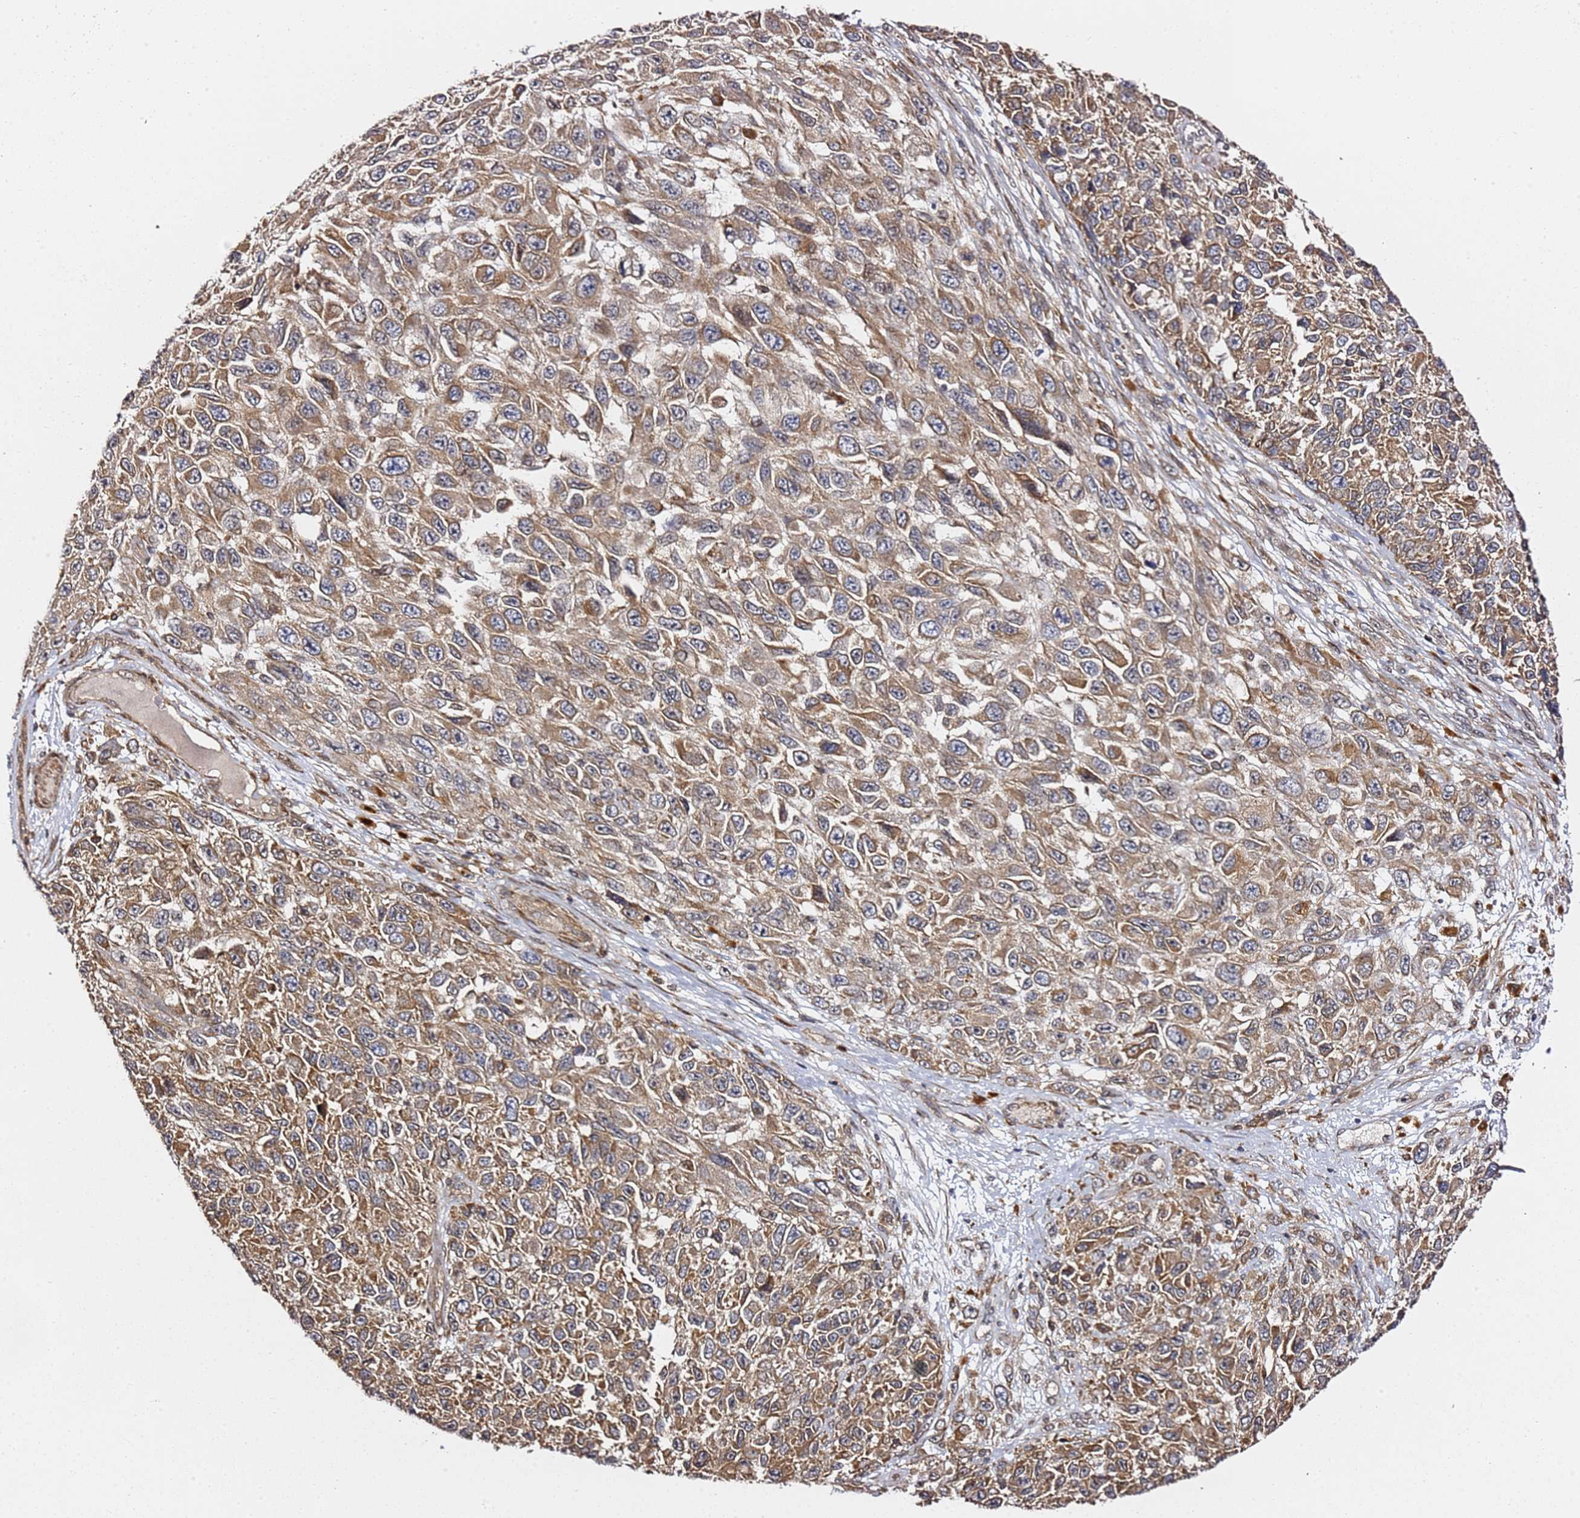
{"staining": {"intensity": "moderate", "quantity": ">75%", "location": "cytoplasmic/membranous"}, "tissue": "melanoma", "cell_type": "Tumor cells", "image_type": "cancer", "snomed": [{"axis": "morphology", "description": "Normal tissue, NOS"}, {"axis": "morphology", "description": "Malignant melanoma, NOS"}, {"axis": "topography", "description": "Skin"}], "caption": "Immunohistochemistry (IHC) histopathology image of human melanoma stained for a protein (brown), which demonstrates medium levels of moderate cytoplasmic/membranous positivity in about >75% of tumor cells.", "gene": "PRKAB2", "patient": {"sex": "female", "age": 96}}